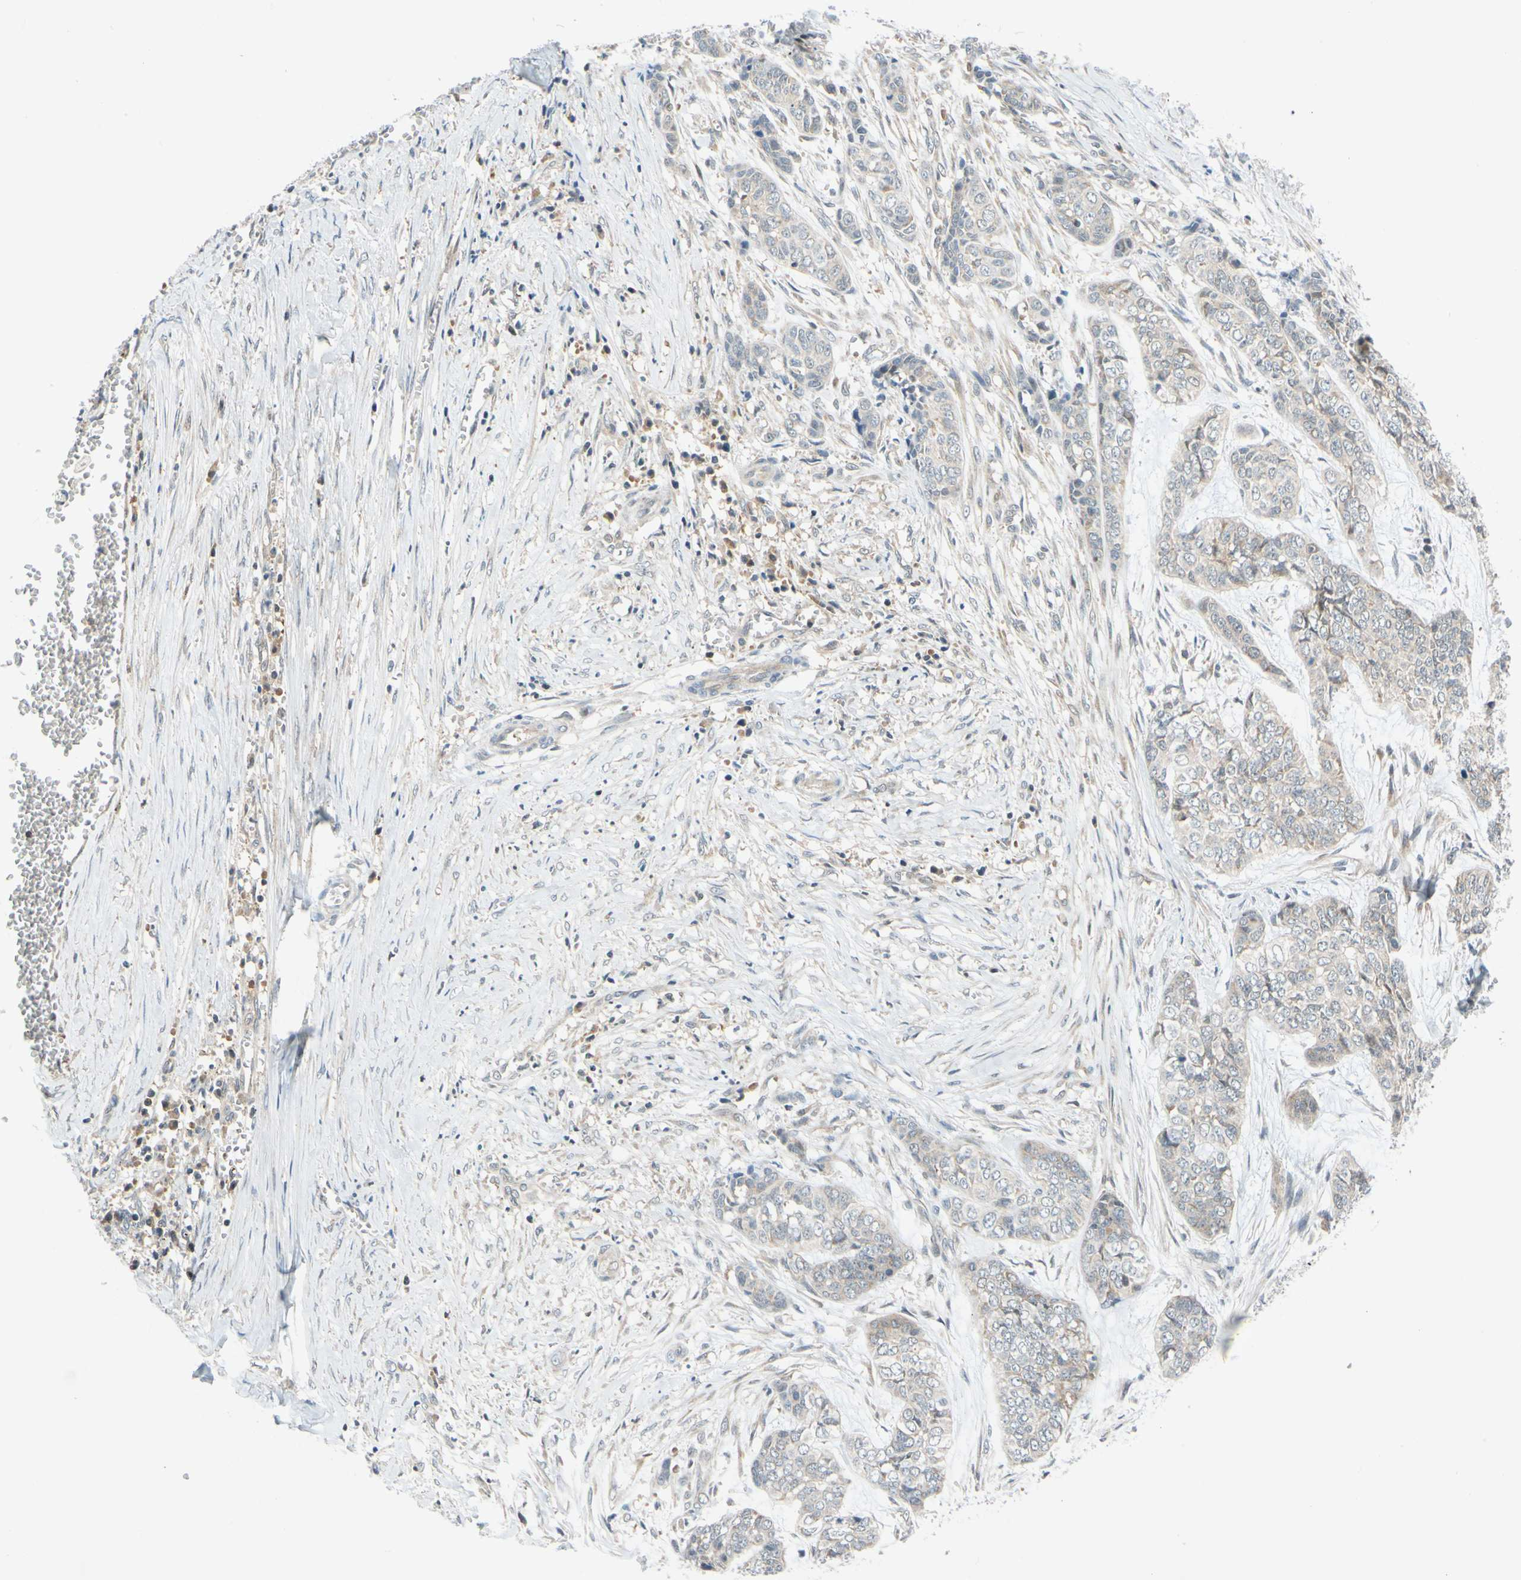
{"staining": {"intensity": "weak", "quantity": "<25%", "location": "cytoplasmic/membranous"}, "tissue": "skin cancer", "cell_type": "Tumor cells", "image_type": "cancer", "snomed": [{"axis": "morphology", "description": "Basal cell carcinoma"}, {"axis": "topography", "description": "Skin"}], "caption": "High magnification brightfield microscopy of skin basal cell carcinoma stained with DAB (3,3'-diaminobenzidine) (brown) and counterstained with hematoxylin (blue): tumor cells show no significant expression.", "gene": "MAPK9", "patient": {"sex": "female", "age": 64}}